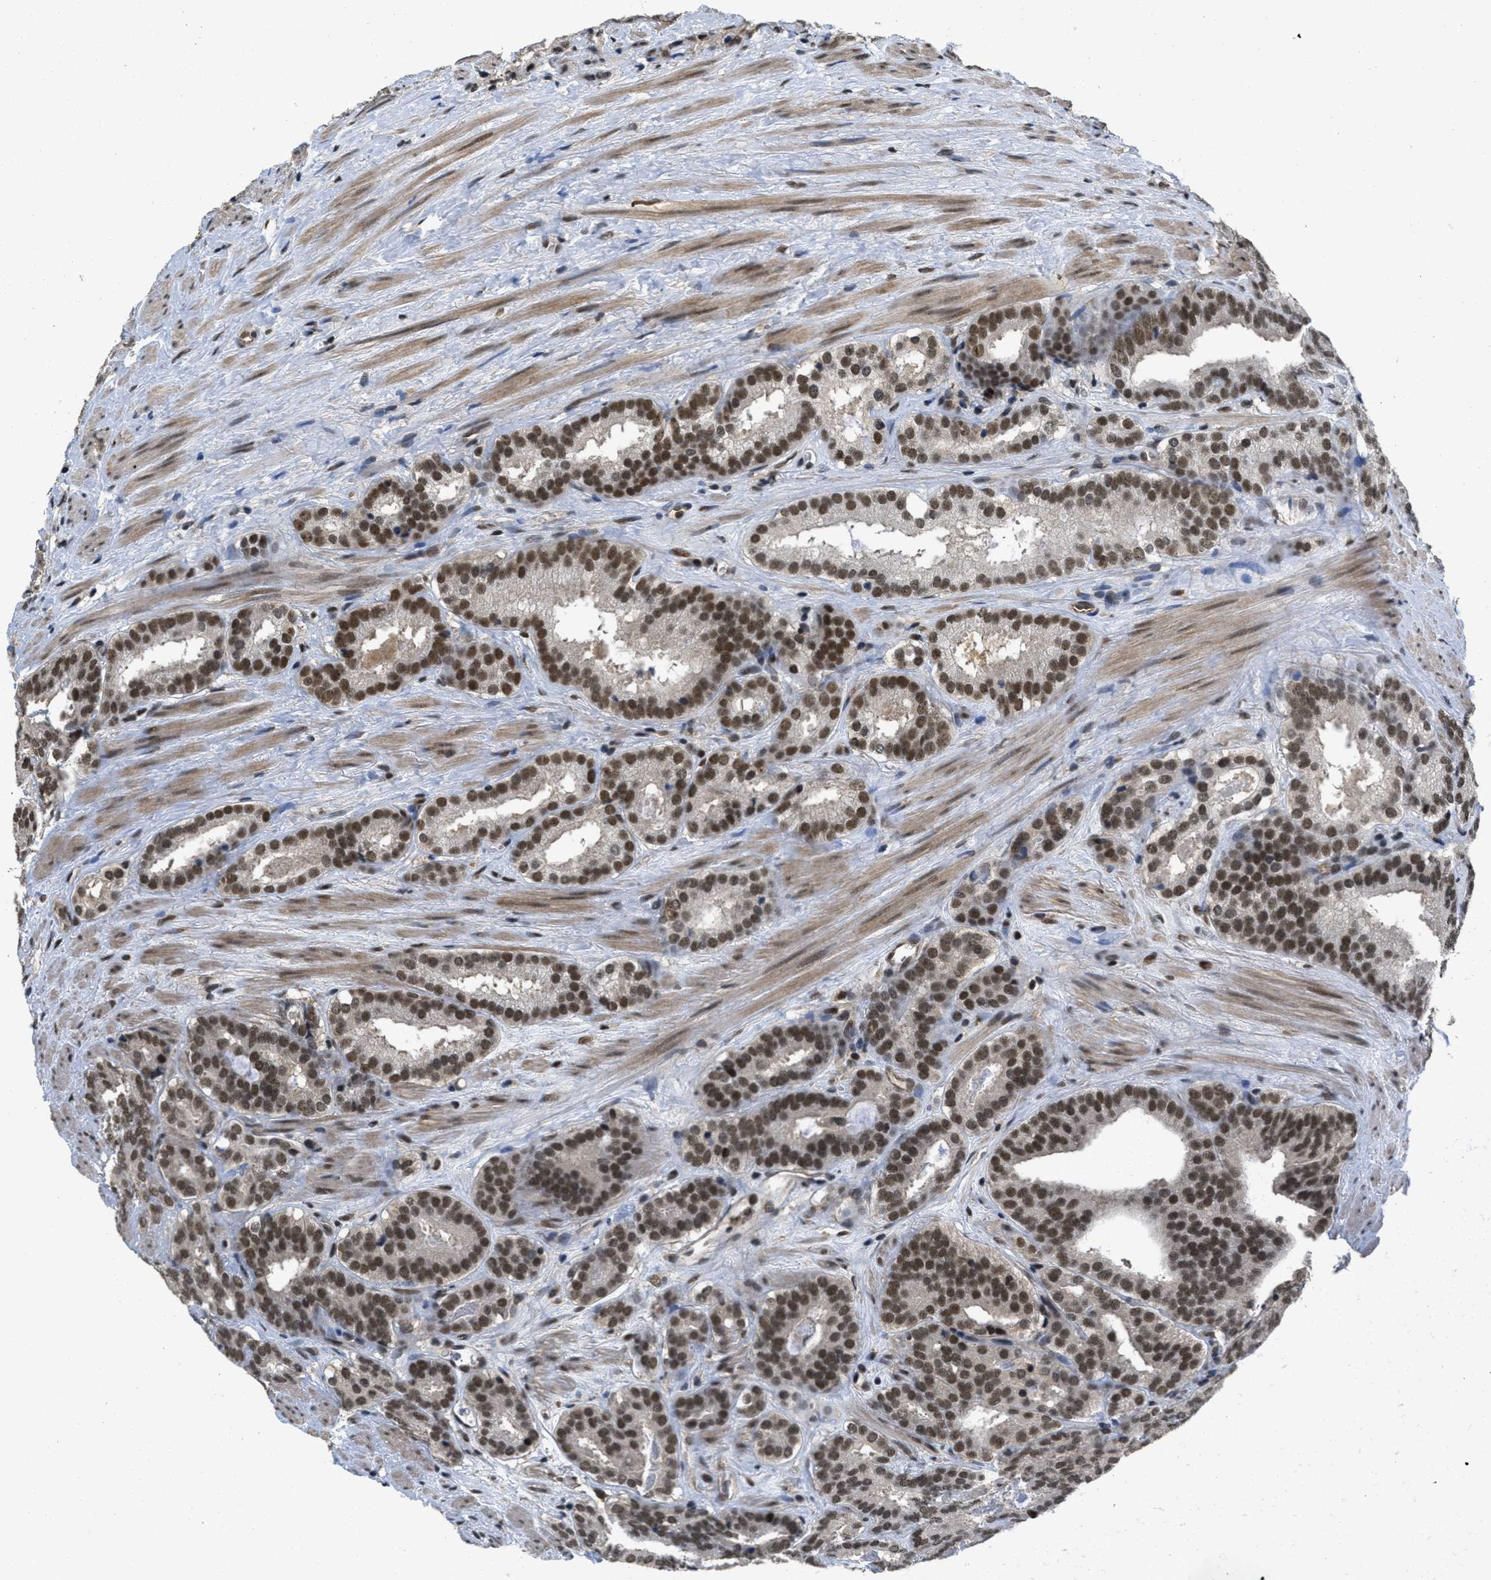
{"staining": {"intensity": "strong", "quantity": ">75%", "location": "nuclear"}, "tissue": "prostate cancer", "cell_type": "Tumor cells", "image_type": "cancer", "snomed": [{"axis": "morphology", "description": "Adenocarcinoma, Low grade"}, {"axis": "topography", "description": "Prostate"}], "caption": "About >75% of tumor cells in prostate cancer (adenocarcinoma (low-grade)) exhibit strong nuclear protein expression as visualized by brown immunohistochemical staining.", "gene": "CUL4B", "patient": {"sex": "male", "age": 69}}